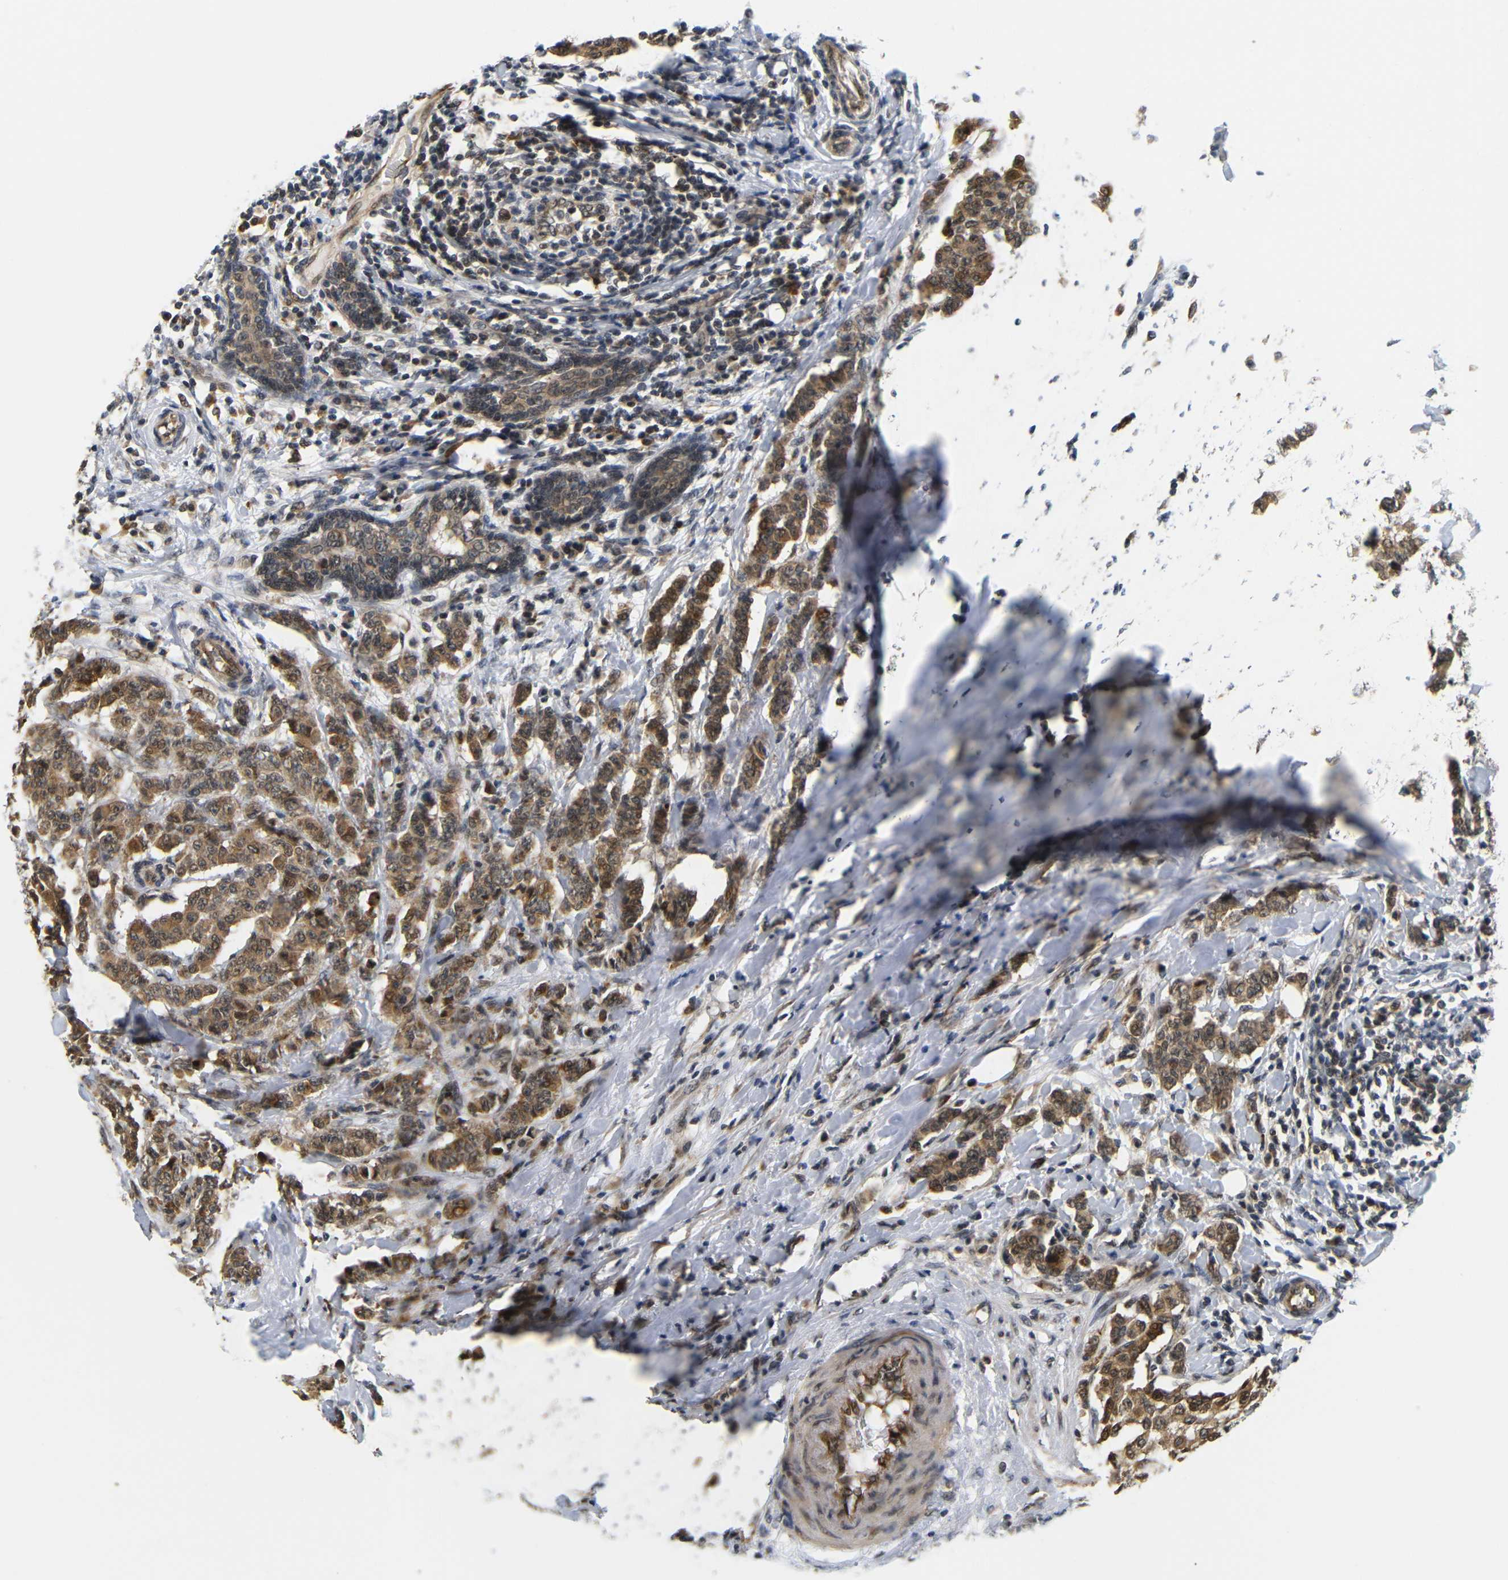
{"staining": {"intensity": "moderate", "quantity": ">75%", "location": "cytoplasmic/membranous,nuclear"}, "tissue": "breast cancer", "cell_type": "Tumor cells", "image_type": "cancer", "snomed": [{"axis": "morphology", "description": "Duct carcinoma"}, {"axis": "topography", "description": "Breast"}], "caption": "This micrograph displays breast cancer stained with IHC to label a protein in brown. The cytoplasmic/membranous and nuclear of tumor cells show moderate positivity for the protein. Nuclei are counter-stained blue.", "gene": "GJA5", "patient": {"sex": "female", "age": 40}}